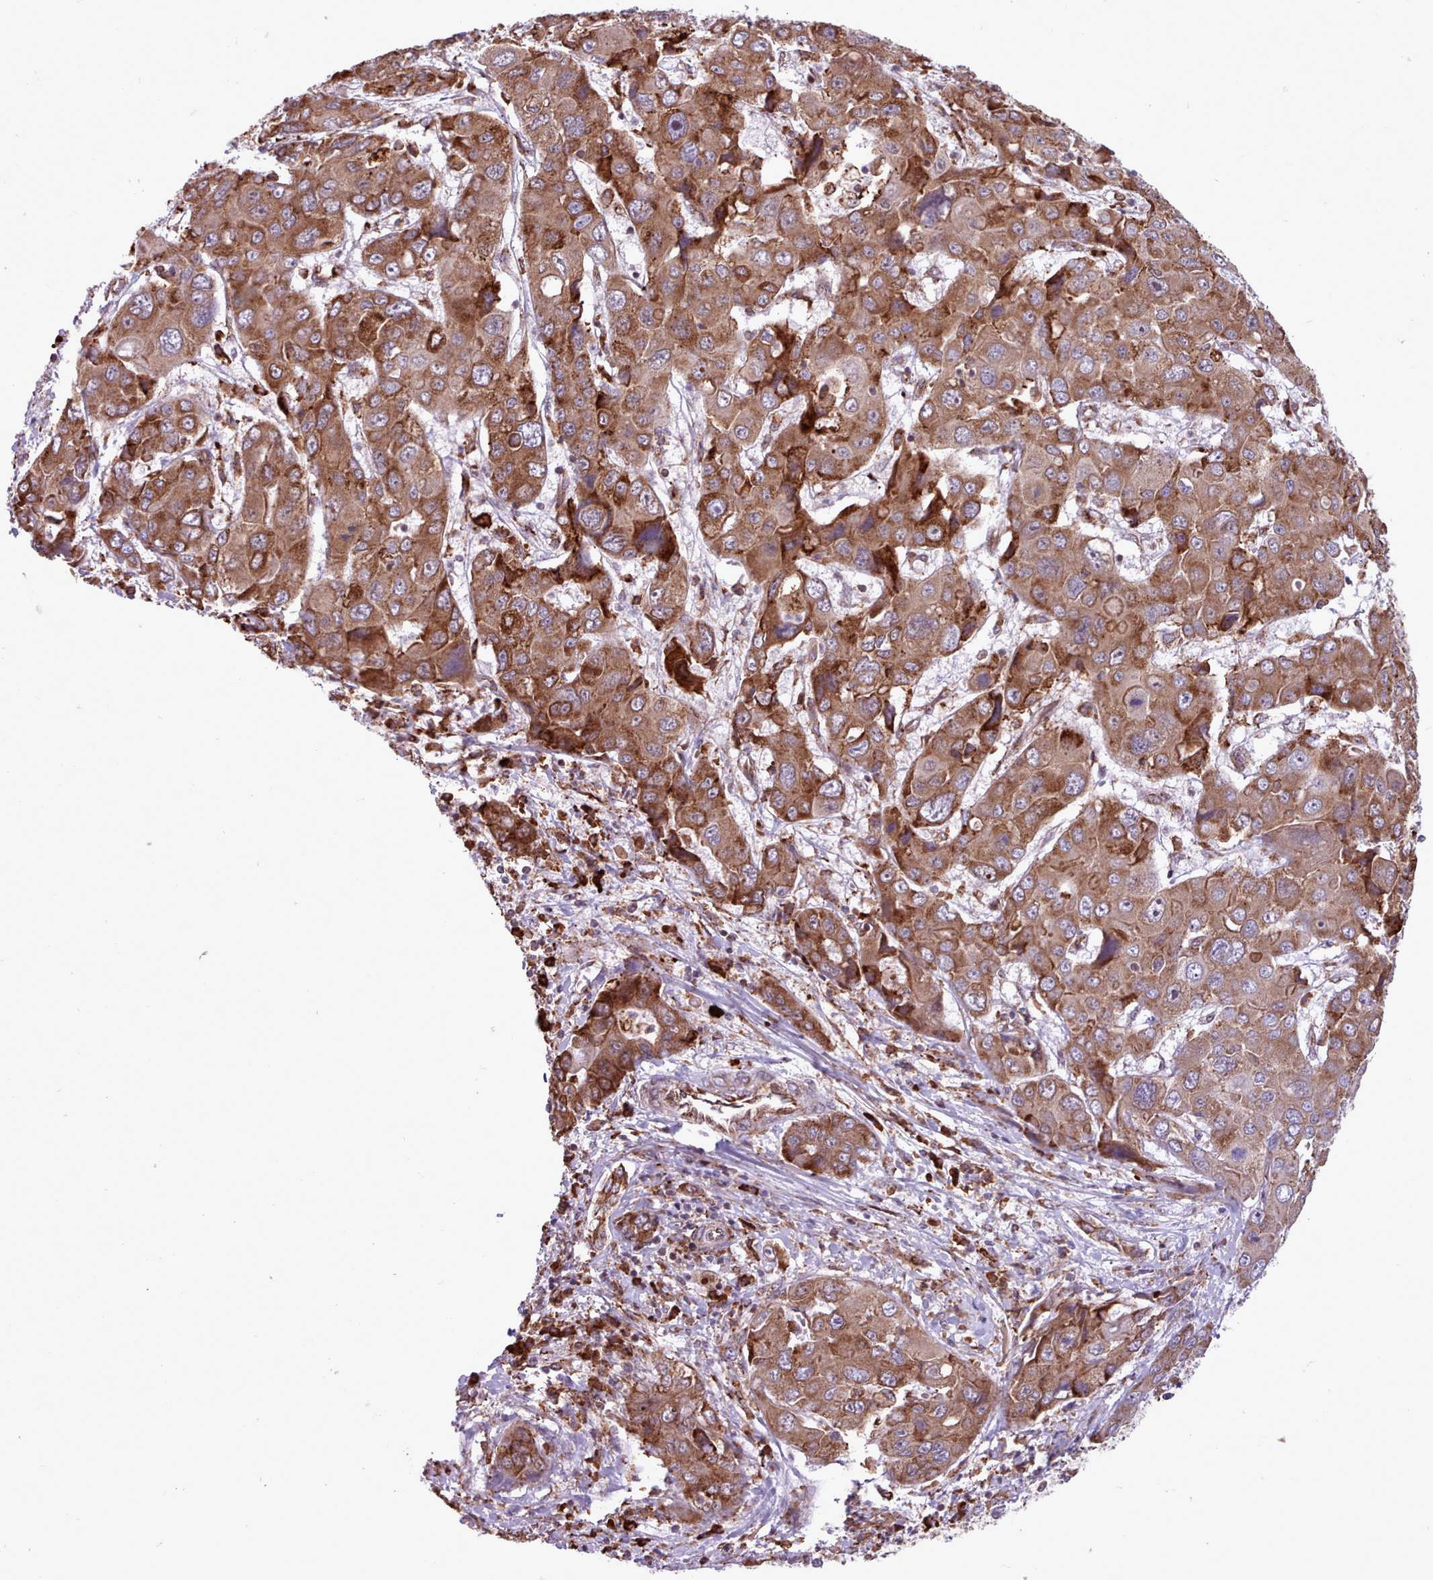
{"staining": {"intensity": "strong", "quantity": ">75%", "location": "cytoplasmic/membranous"}, "tissue": "liver cancer", "cell_type": "Tumor cells", "image_type": "cancer", "snomed": [{"axis": "morphology", "description": "Cholangiocarcinoma"}, {"axis": "topography", "description": "Liver"}], "caption": "Immunohistochemical staining of liver cholangiocarcinoma shows strong cytoplasmic/membranous protein positivity in about >75% of tumor cells. Using DAB (3,3'-diaminobenzidine) (brown) and hematoxylin (blue) stains, captured at high magnification using brightfield microscopy.", "gene": "TTLL3", "patient": {"sex": "male", "age": 67}}